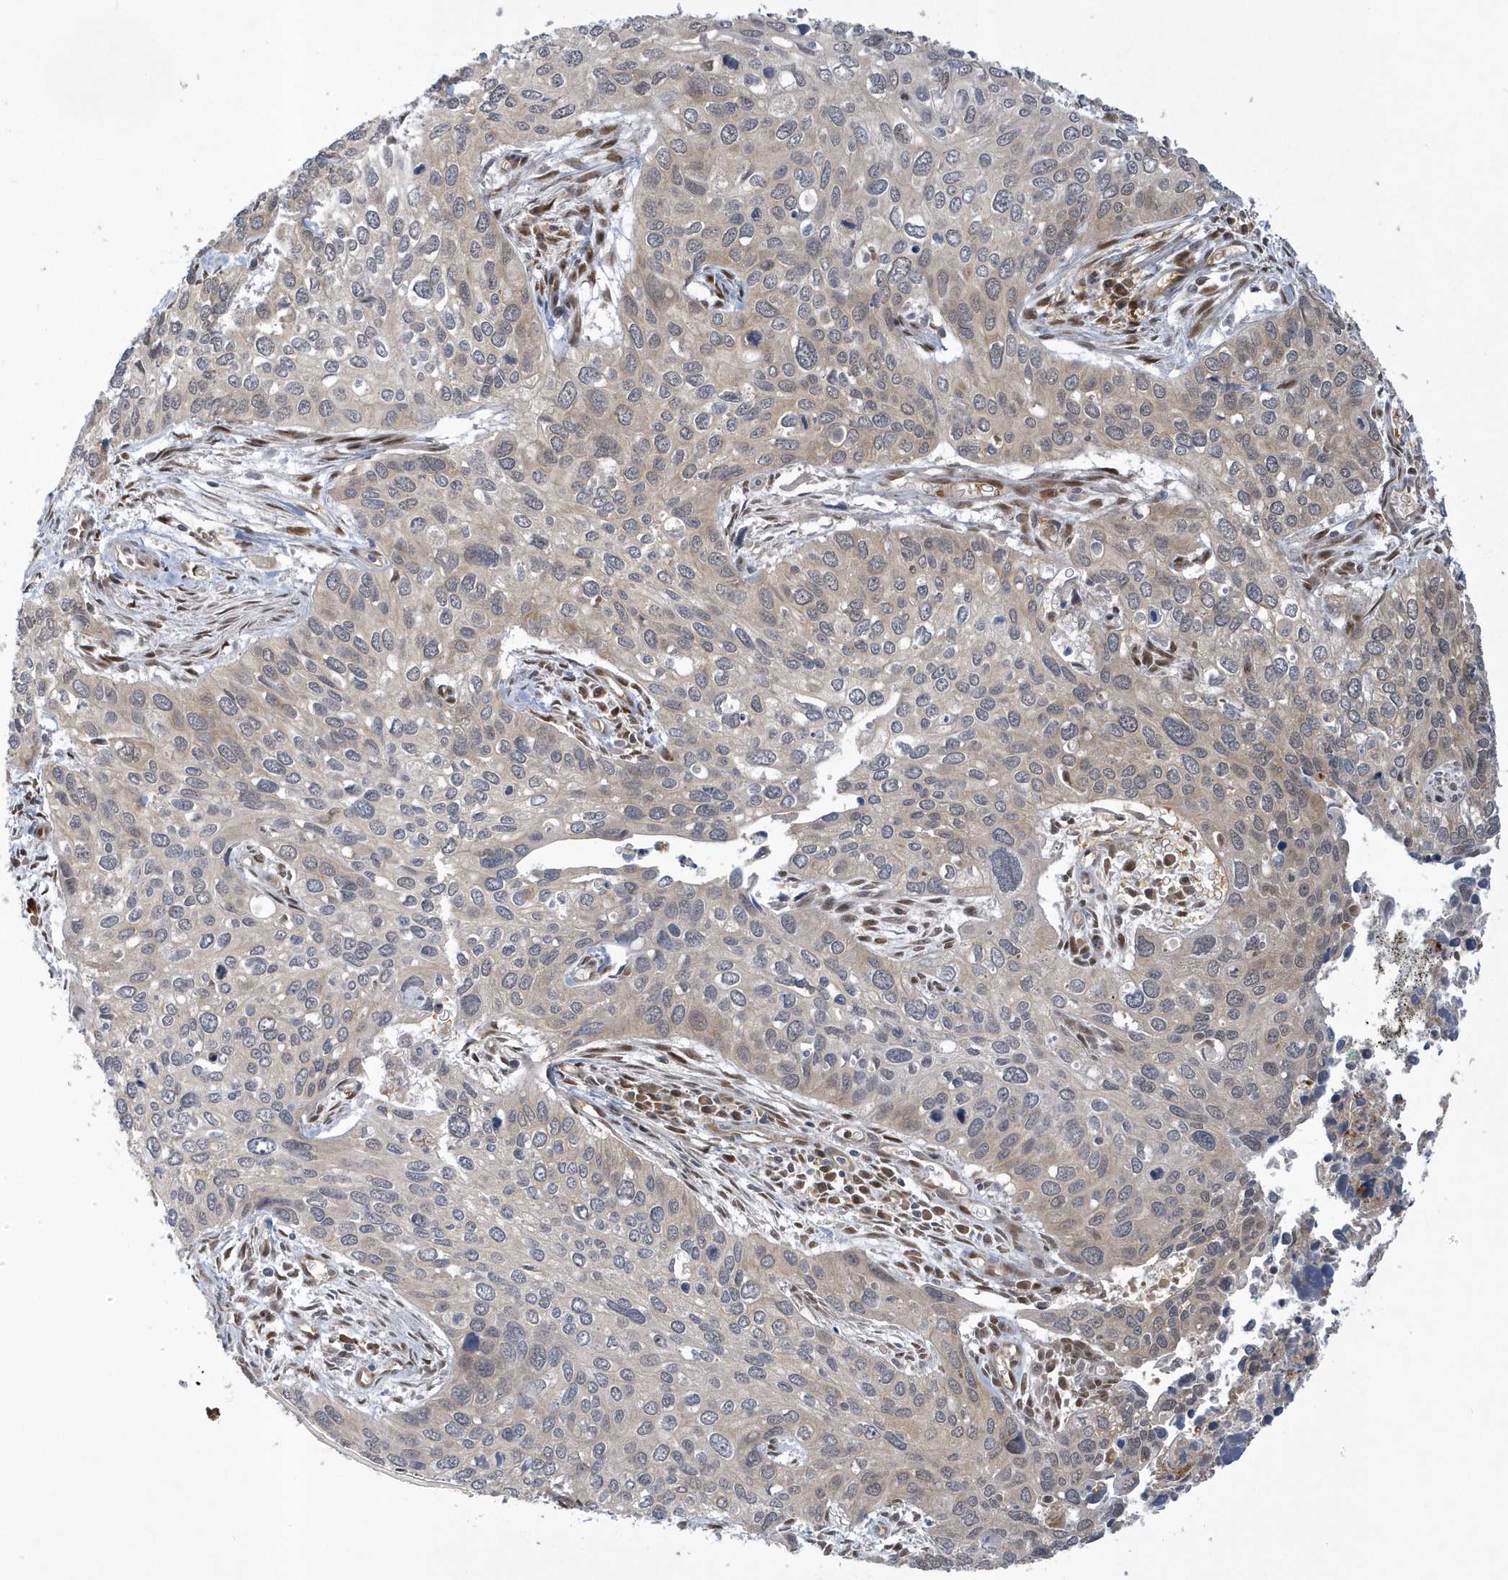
{"staining": {"intensity": "negative", "quantity": "none", "location": "none"}, "tissue": "cervical cancer", "cell_type": "Tumor cells", "image_type": "cancer", "snomed": [{"axis": "morphology", "description": "Squamous cell carcinoma, NOS"}, {"axis": "topography", "description": "Cervix"}], "caption": "Human cervical cancer stained for a protein using immunohistochemistry displays no expression in tumor cells.", "gene": "ATG4A", "patient": {"sex": "female", "age": 55}}